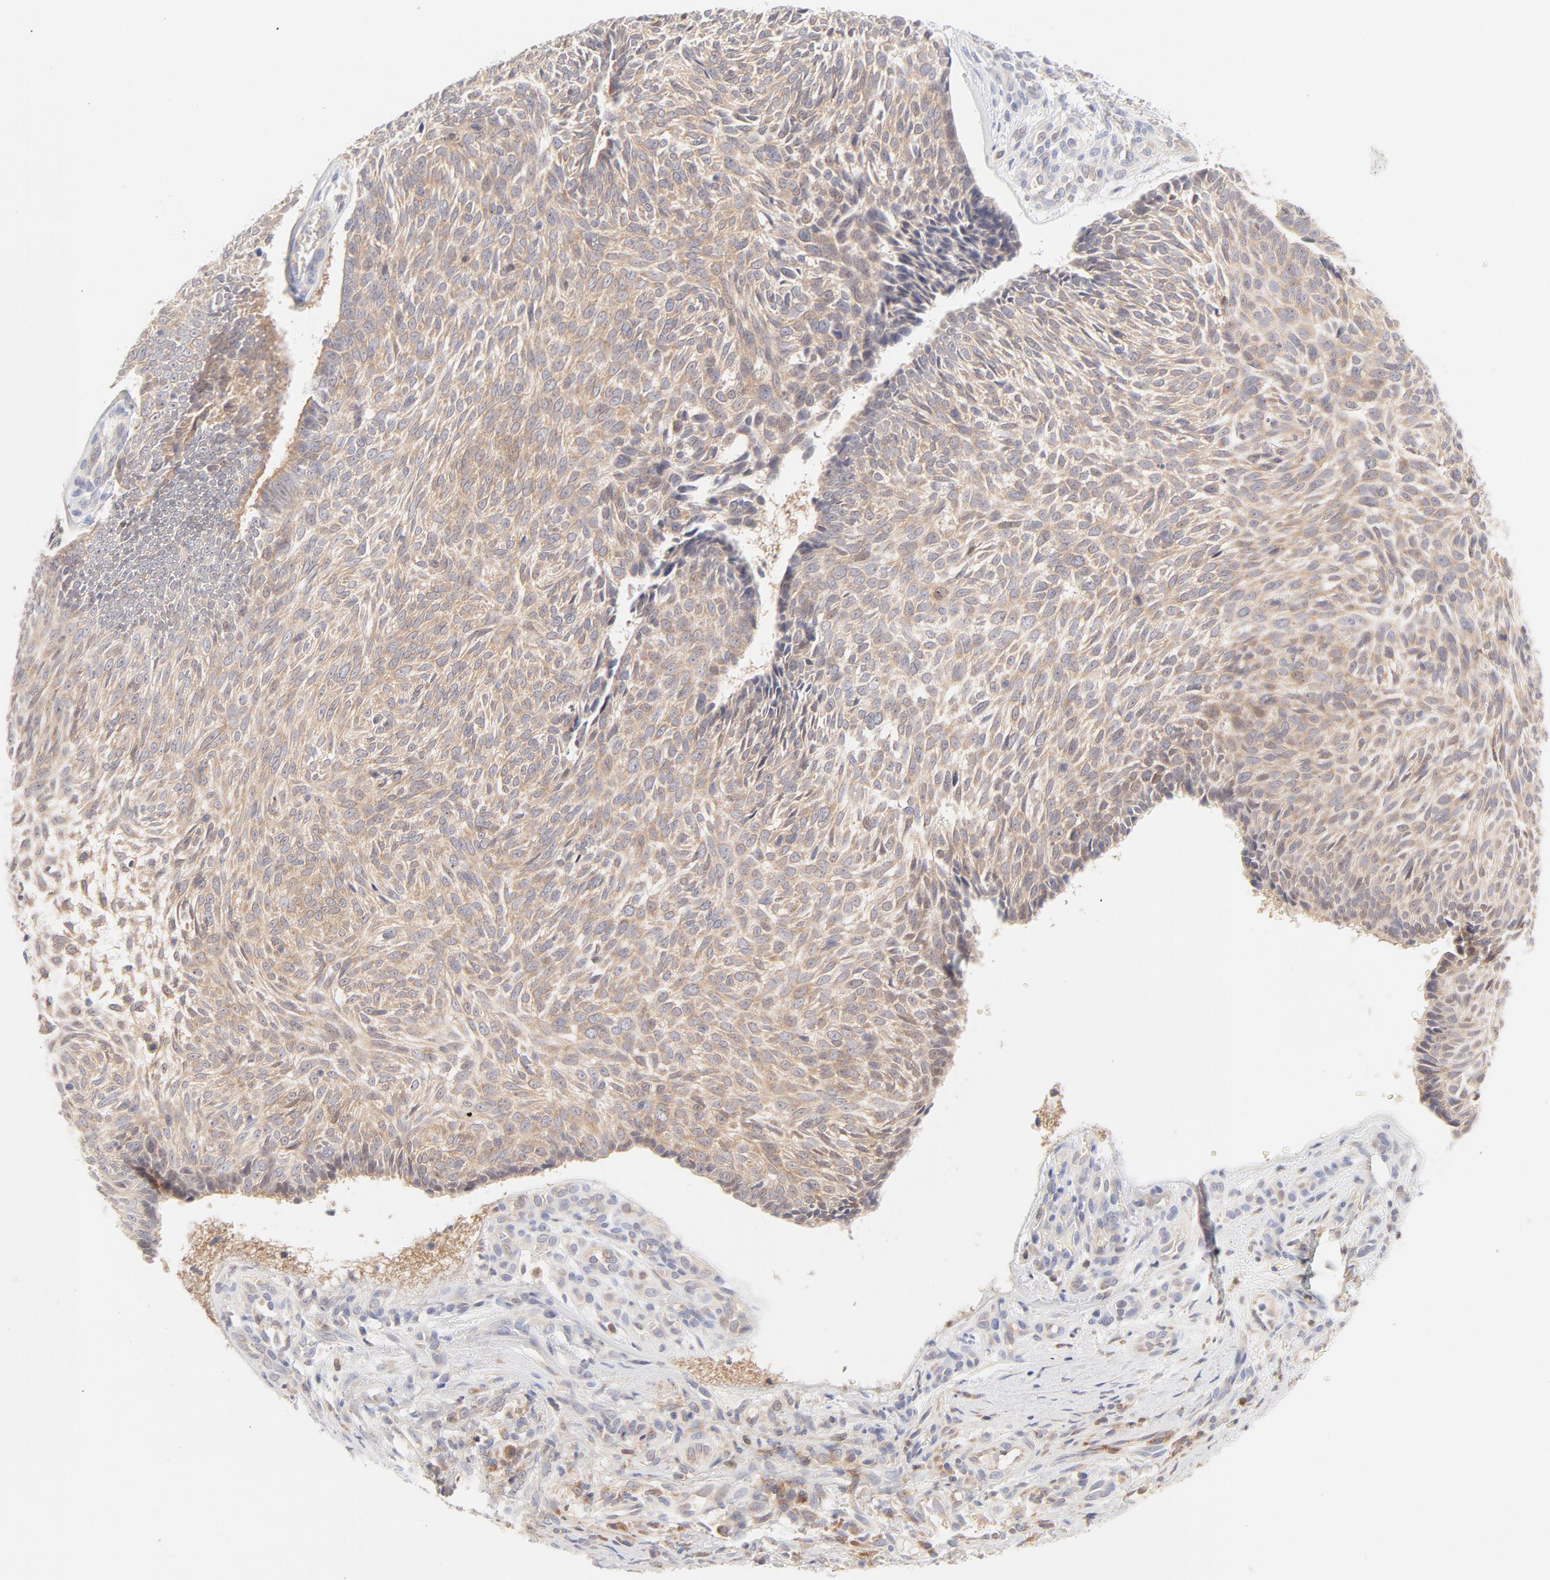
{"staining": {"intensity": "moderate", "quantity": ">75%", "location": "cytoplasmic/membranous"}, "tissue": "skin cancer", "cell_type": "Tumor cells", "image_type": "cancer", "snomed": [{"axis": "morphology", "description": "Basal cell carcinoma"}, {"axis": "topography", "description": "Skin"}], "caption": "High-magnification brightfield microscopy of basal cell carcinoma (skin) stained with DAB (brown) and counterstained with hematoxylin (blue). tumor cells exhibit moderate cytoplasmic/membranous staining is seen in approximately>75% of cells.", "gene": "RPS6KA1", "patient": {"sex": "male", "age": 72}}